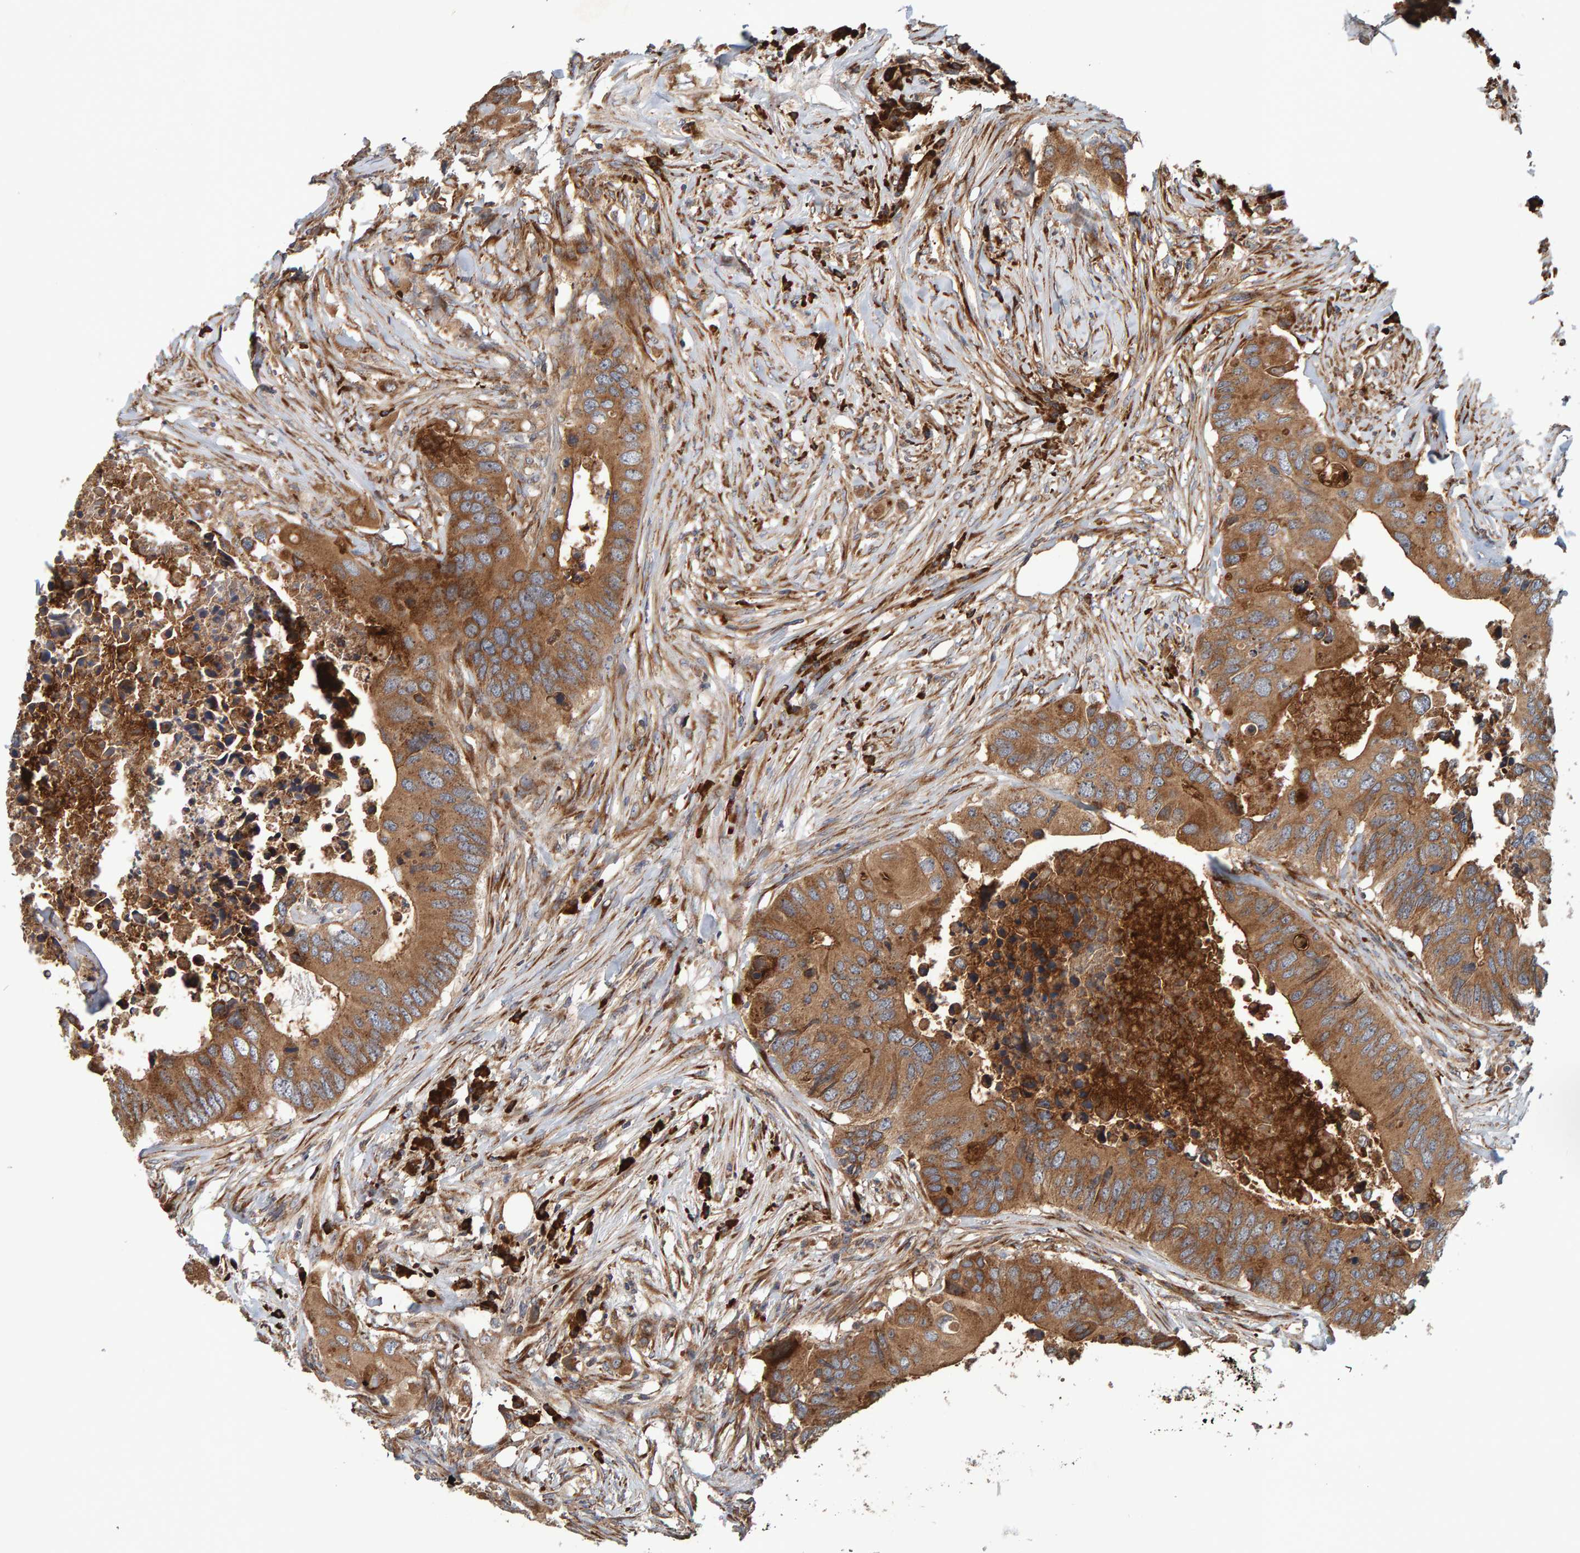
{"staining": {"intensity": "moderate", "quantity": ">75%", "location": "cytoplasmic/membranous"}, "tissue": "colorectal cancer", "cell_type": "Tumor cells", "image_type": "cancer", "snomed": [{"axis": "morphology", "description": "Adenocarcinoma, NOS"}, {"axis": "topography", "description": "Colon"}], "caption": "DAB immunohistochemical staining of human colorectal cancer (adenocarcinoma) displays moderate cytoplasmic/membranous protein expression in about >75% of tumor cells. (Brightfield microscopy of DAB IHC at high magnification).", "gene": "BAIAP2", "patient": {"sex": "male", "age": 71}}